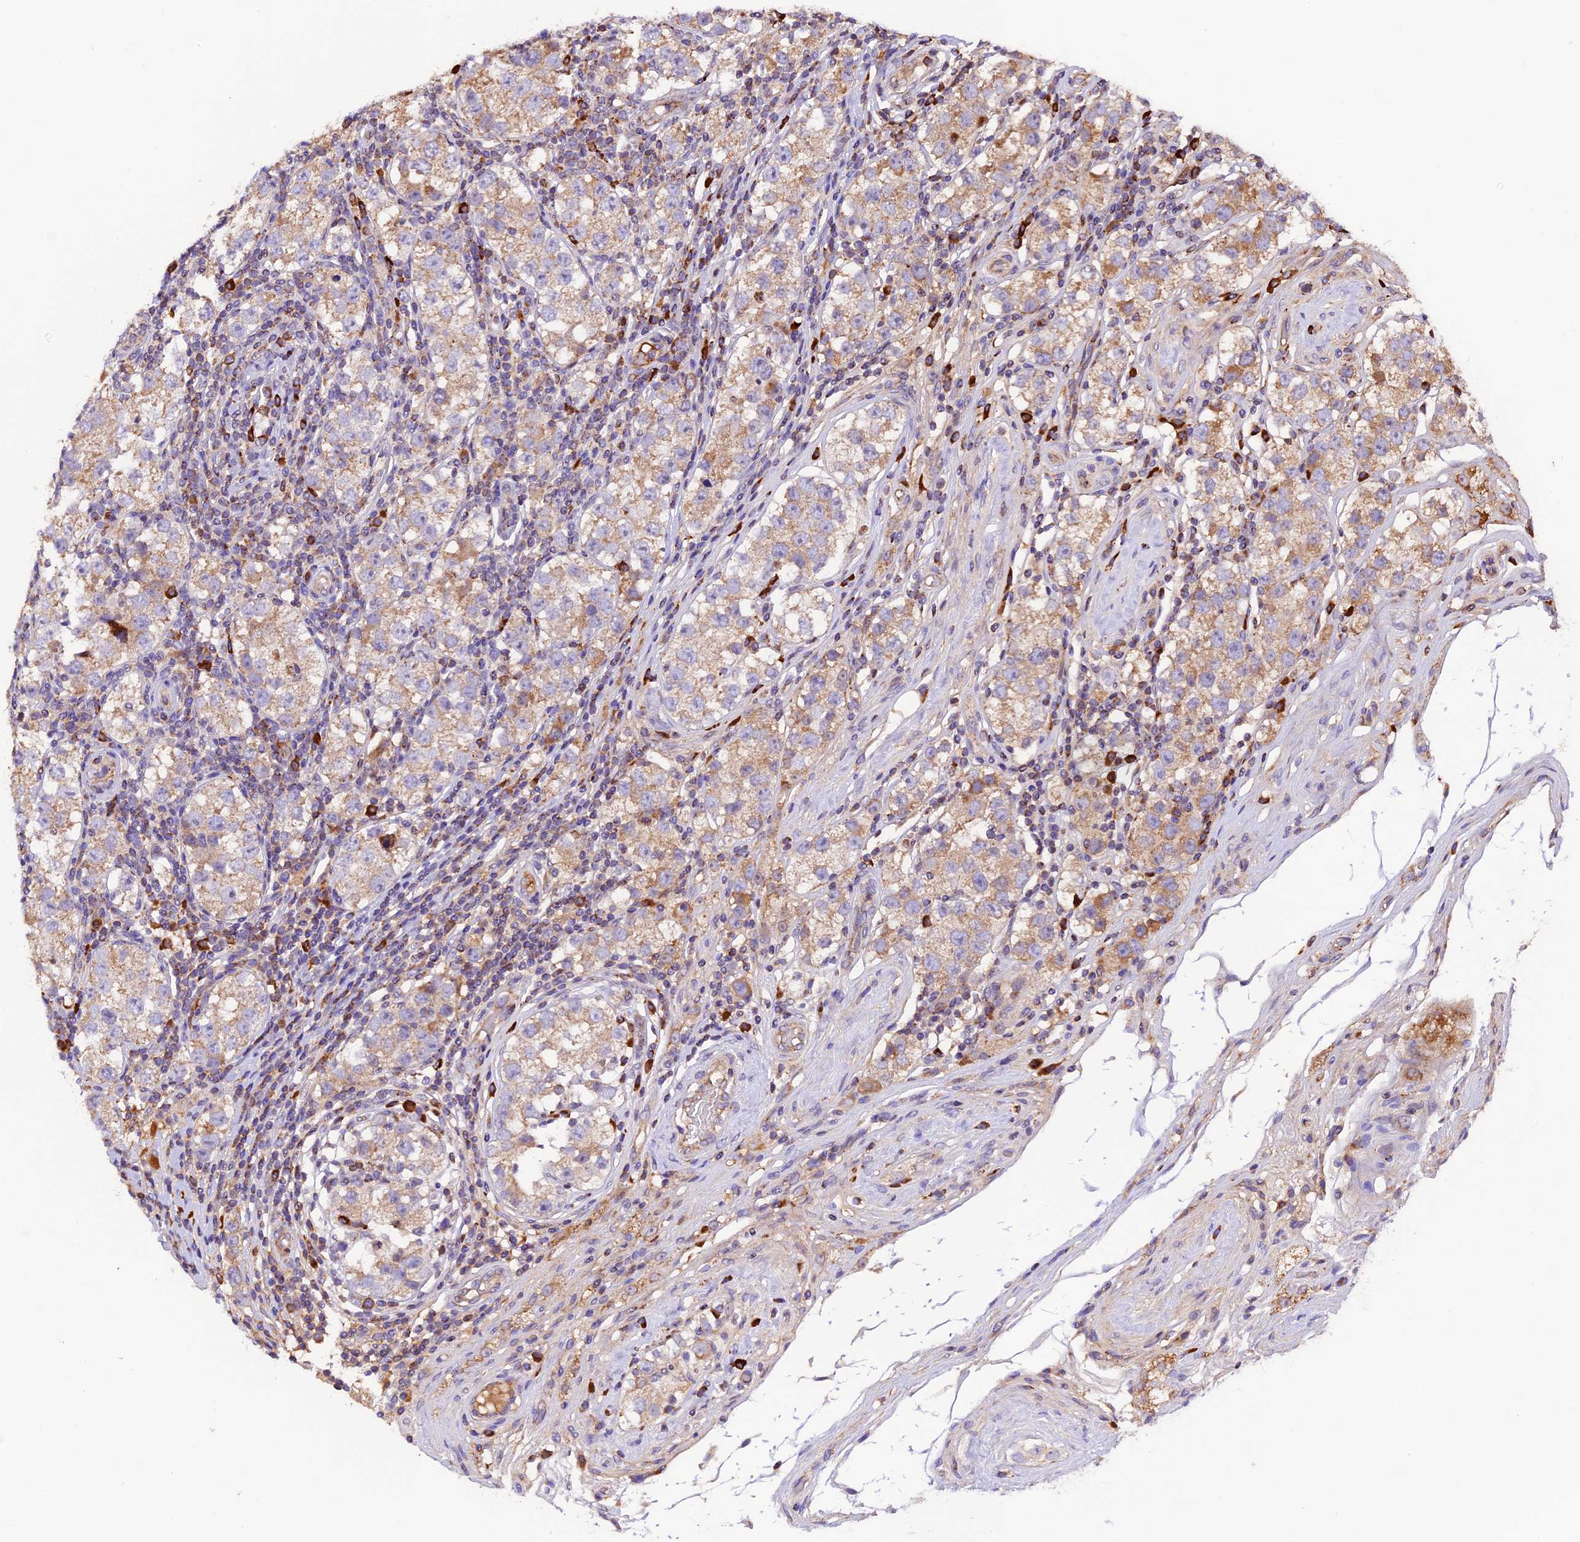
{"staining": {"intensity": "moderate", "quantity": ">75%", "location": "cytoplasmic/membranous"}, "tissue": "testis cancer", "cell_type": "Tumor cells", "image_type": "cancer", "snomed": [{"axis": "morphology", "description": "Seminoma, NOS"}, {"axis": "topography", "description": "Testis"}], "caption": "The image exhibits a brown stain indicating the presence of a protein in the cytoplasmic/membranous of tumor cells in testis seminoma.", "gene": "METTL22", "patient": {"sex": "male", "age": 34}}